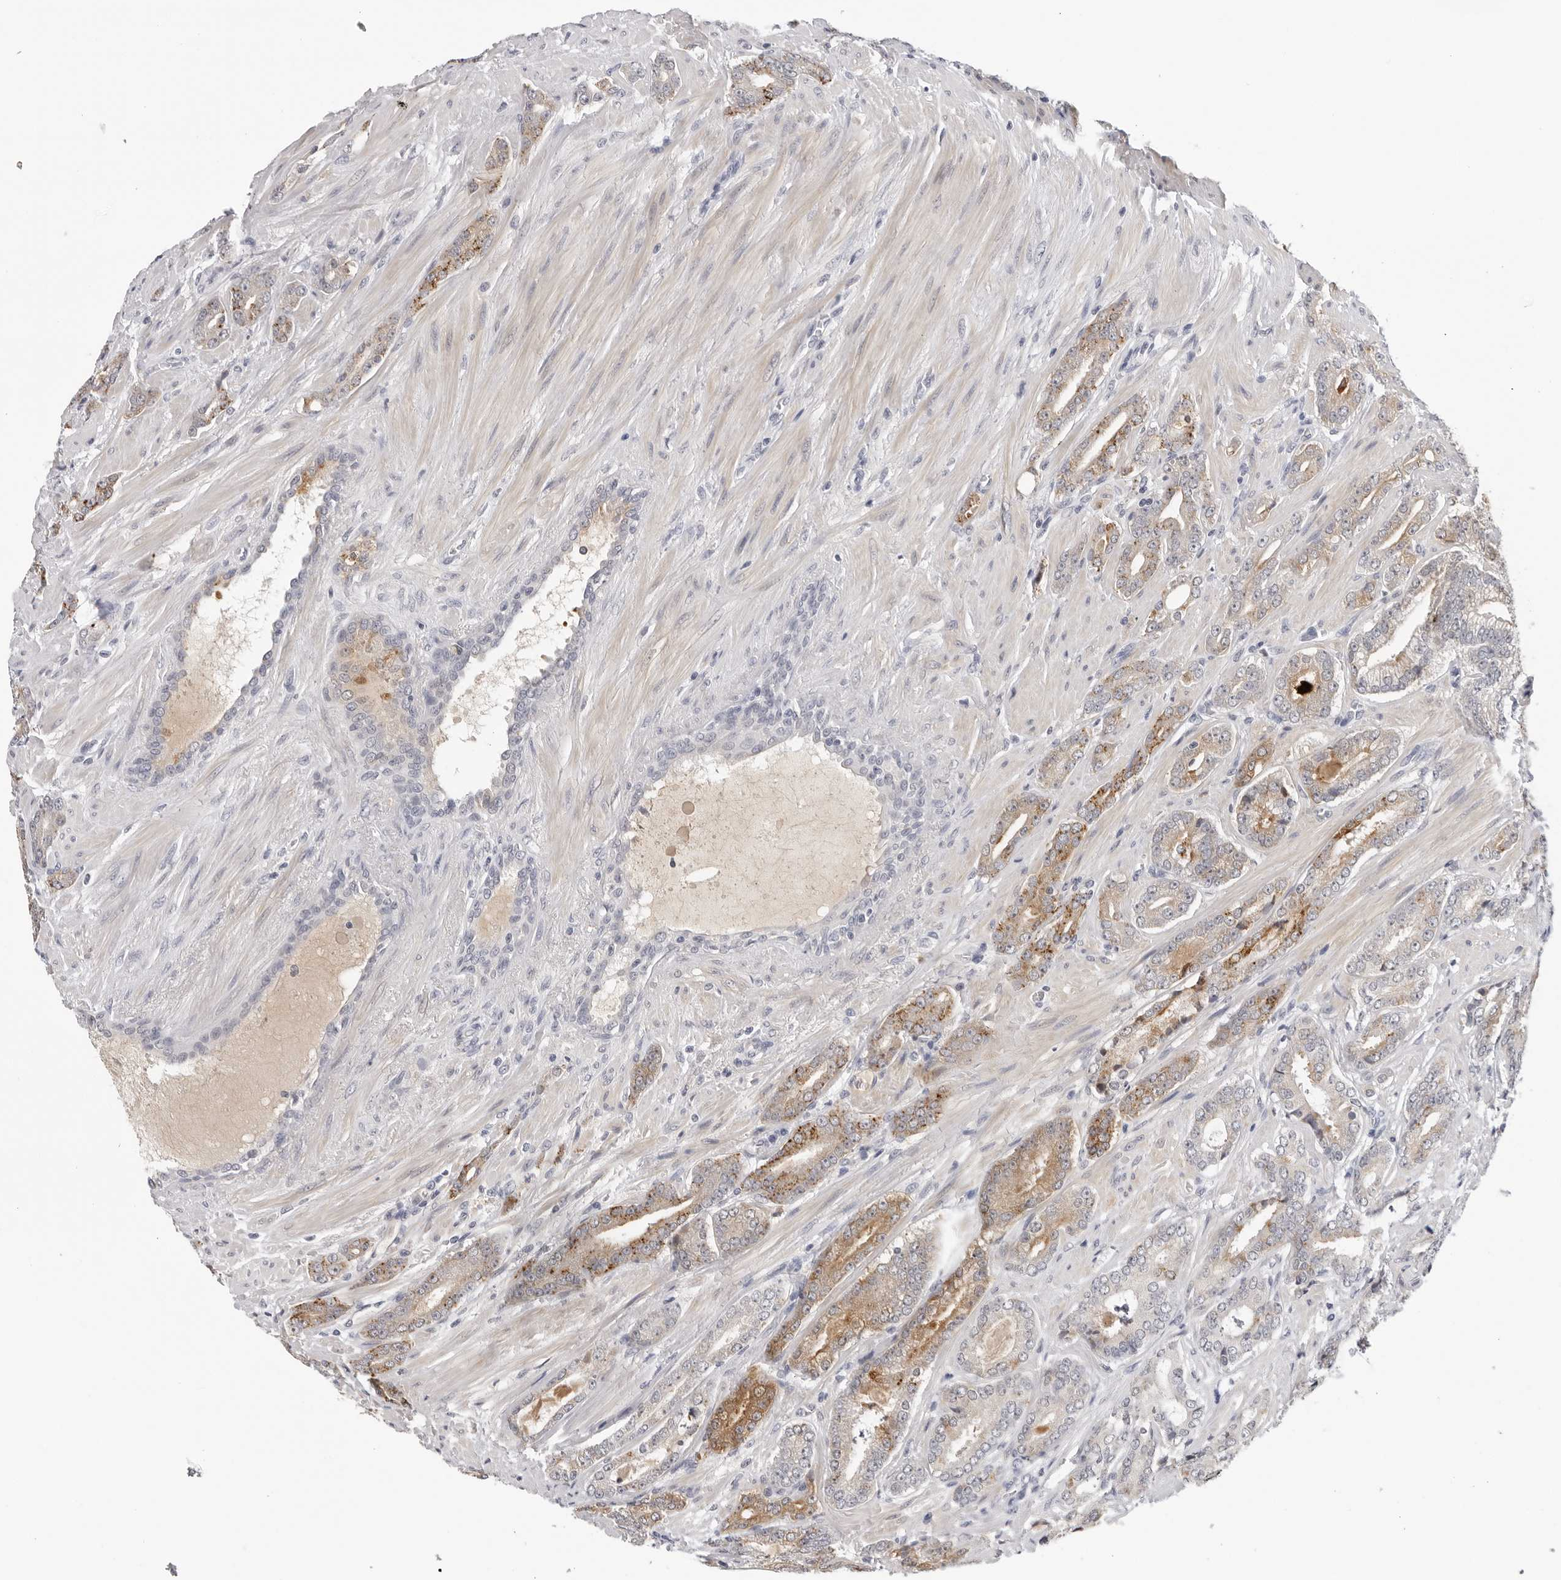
{"staining": {"intensity": "moderate", "quantity": ">75%", "location": "cytoplasmic/membranous"}, "tissue": "prostate cancer", "cell_type": "Tumor cells", "image_type": "cancer", "snomed": [{"axis": "morphology", "description": "Adenocarcinoma, High grade"}, {"axis": "topography", "description": "Prostate"}], "caption": "The immunohistochemical stain shows moderate cytoplasmic/membranous staining in tumor cells of adenocarcinoma (high-grade) (prostate) tissue.", "gene": "ZNF502", "patient": {"sex": "male", "age": 73}}